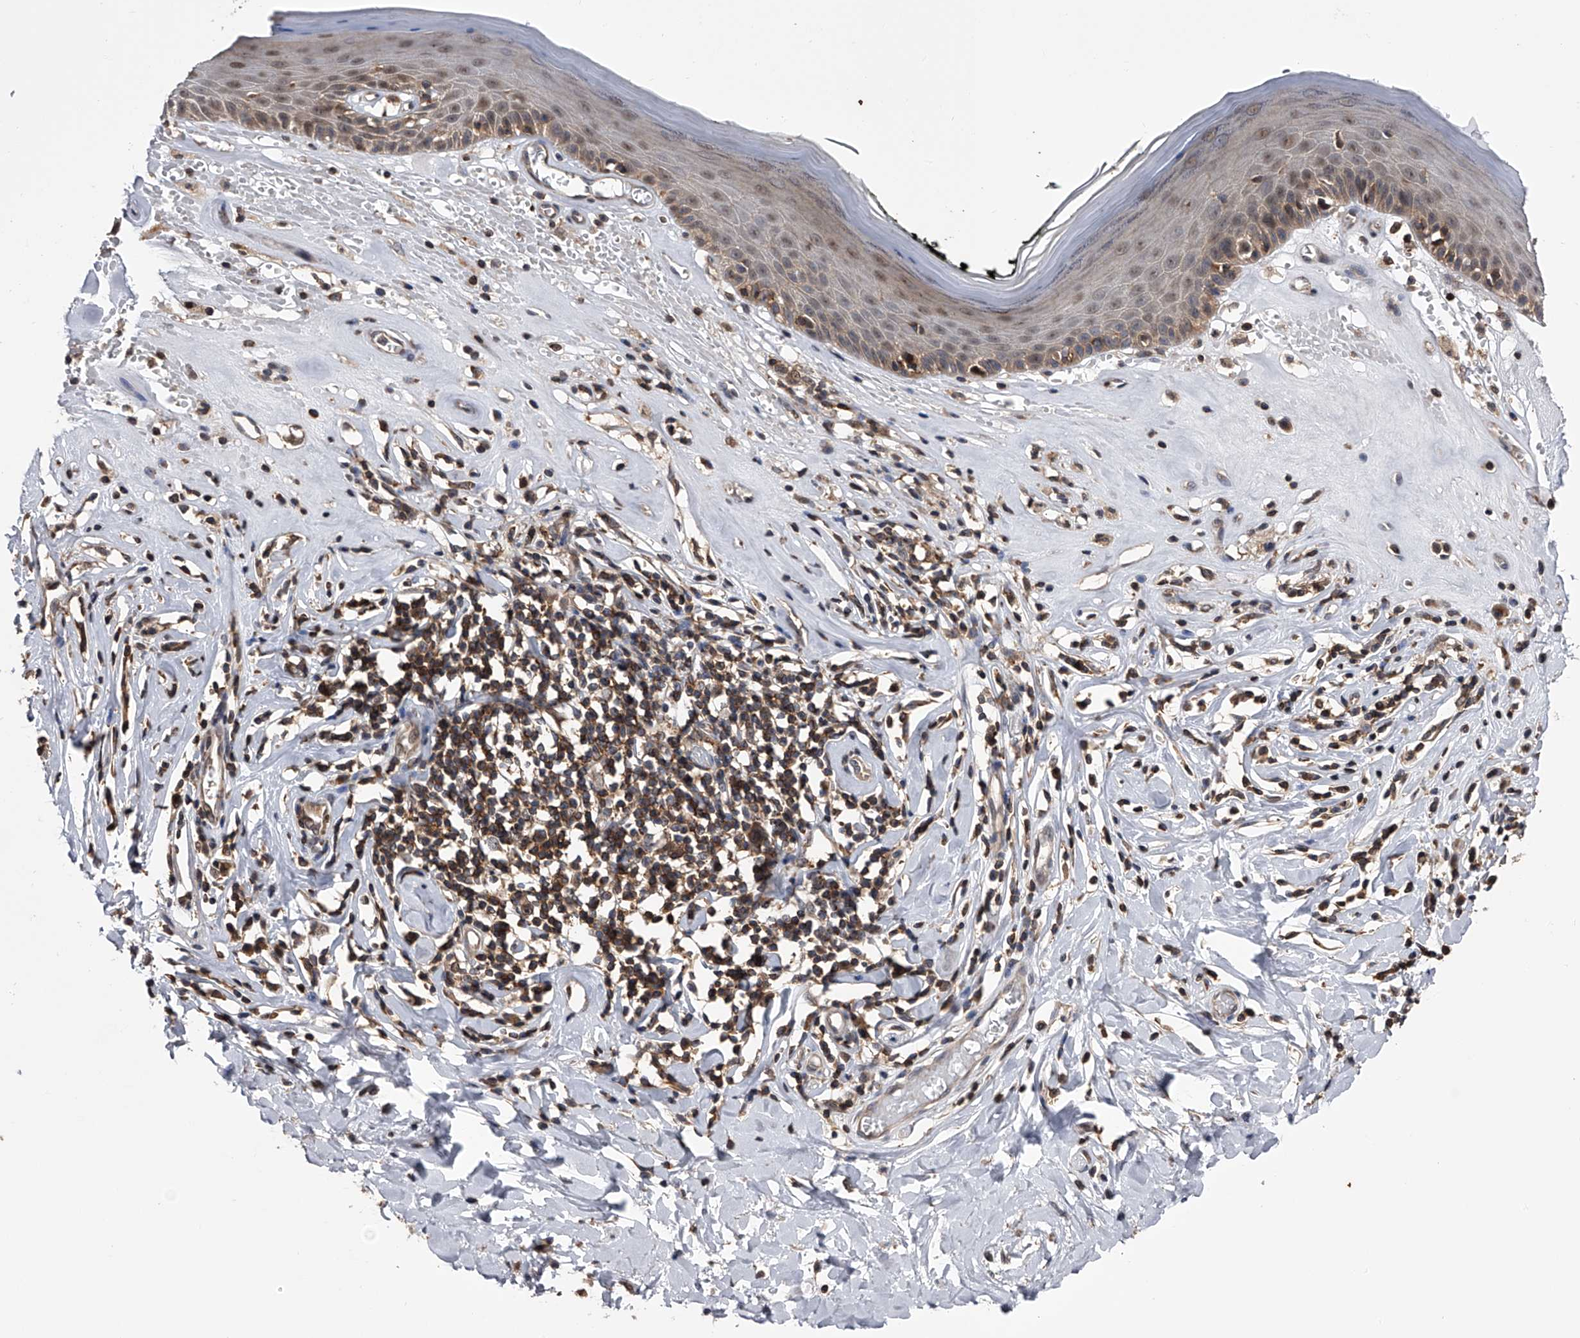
{"staining": {"intensity": "moderate", "quantity": ">75%", "location": "cytoplasmic/membranous,nuclear"}, "tissue": "skin", "cell_type": "Epidermal cells", "image_type": "normal", "snomed": [{"axis": "morphology", "description": "Normal tissue, NOS"}, {"axis": "morphology", "description": "Inflammation, NOS"}, {"axis": "topography", "description": "Vulva"}], "caption": "Moderate cytoplasmic/membranous,nuclear staining is seen in about >75% of epidermal cells in benign skin.", "gene": "PAN3", "patient": {"sex": "female", "age": 84}}